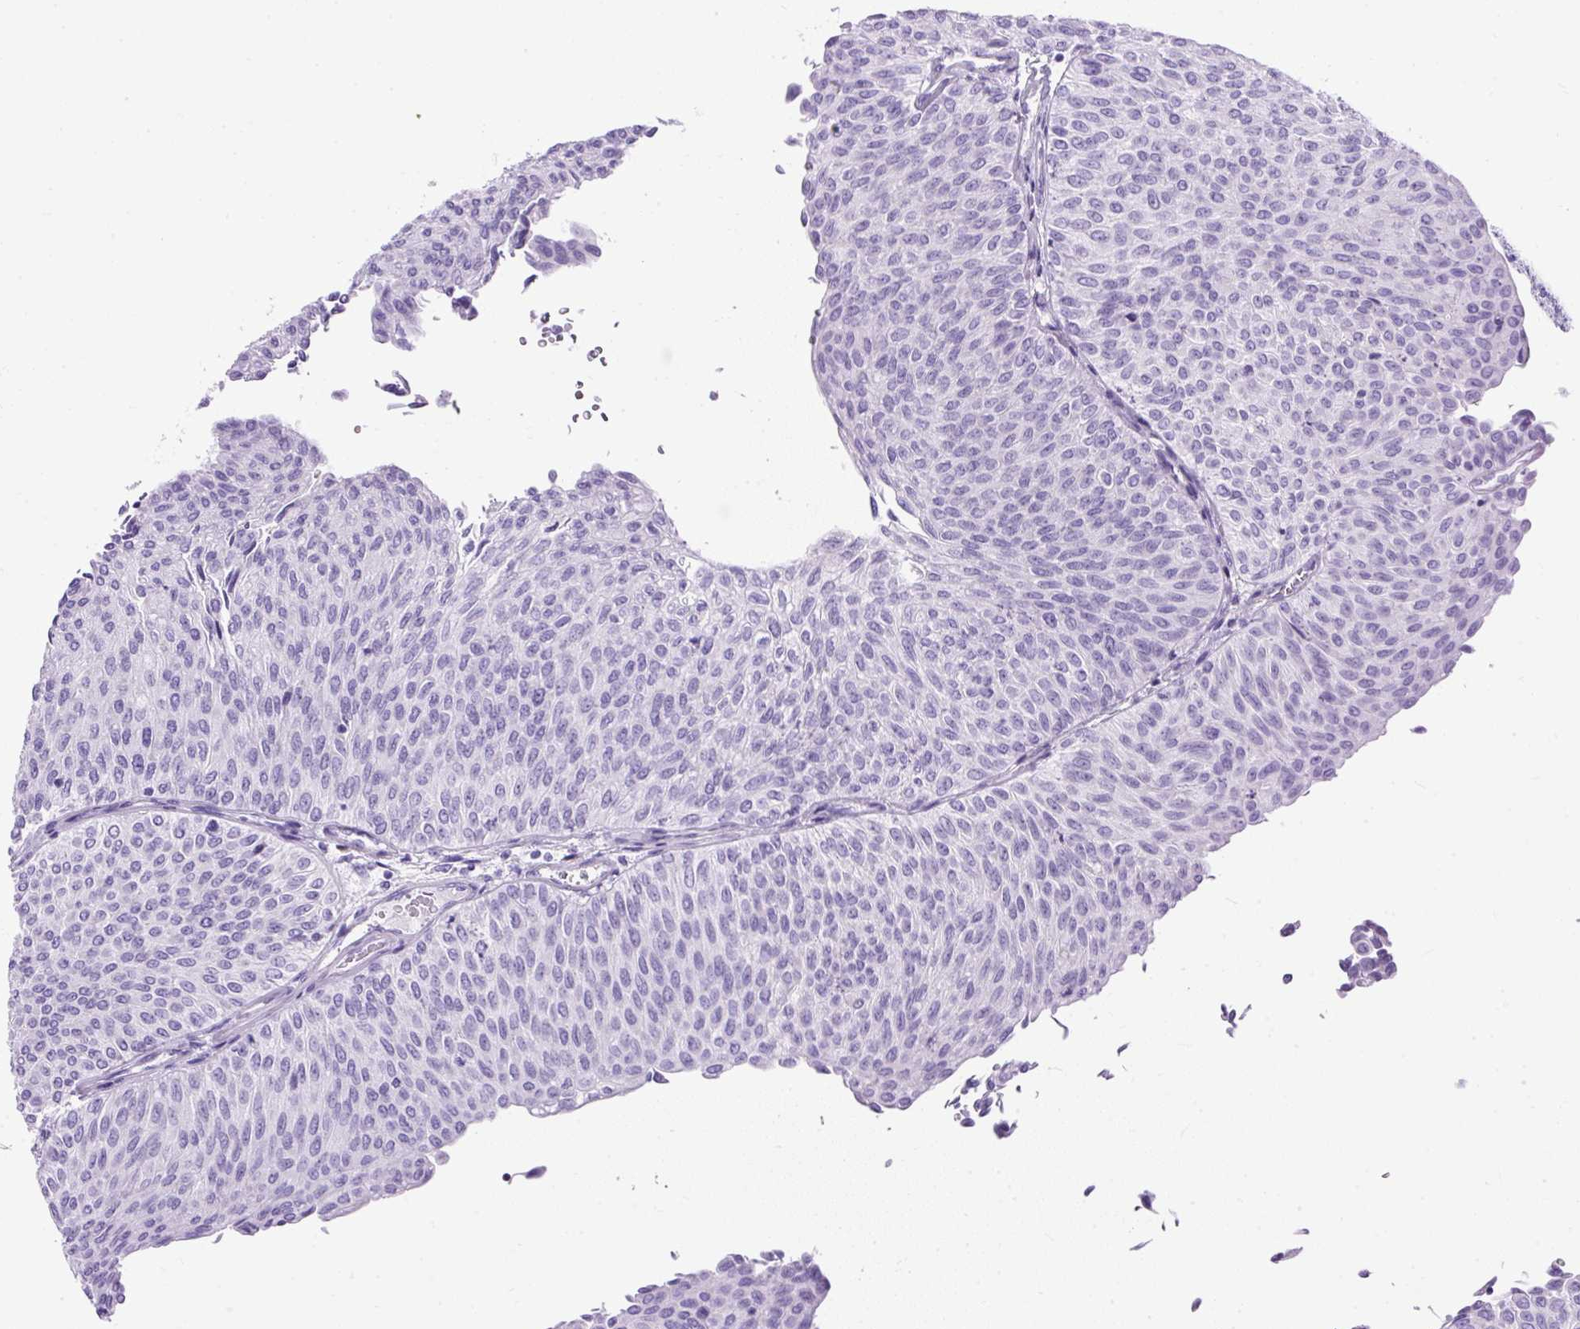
{"staining": {"intensity": "negative", "quantity": "none", "location": "none"}, "tissue": "urothelial cancer", "cell_type": "Tumor cells", "image_type": "cancer", "snomed": [{"axis": "morphology", "description": "Urothelial carcinoma, Low grade"}, {"axis": "topography", "description": "Urinary bladder"}], "caption": "Immunohistochemistry image of neoplastic tissue: urothelial cancer stained with DAB demonstrates no significant protein staining in tumor cells.", "gene": "UPP1", "patient": {"sex": "male", "age": 78}}